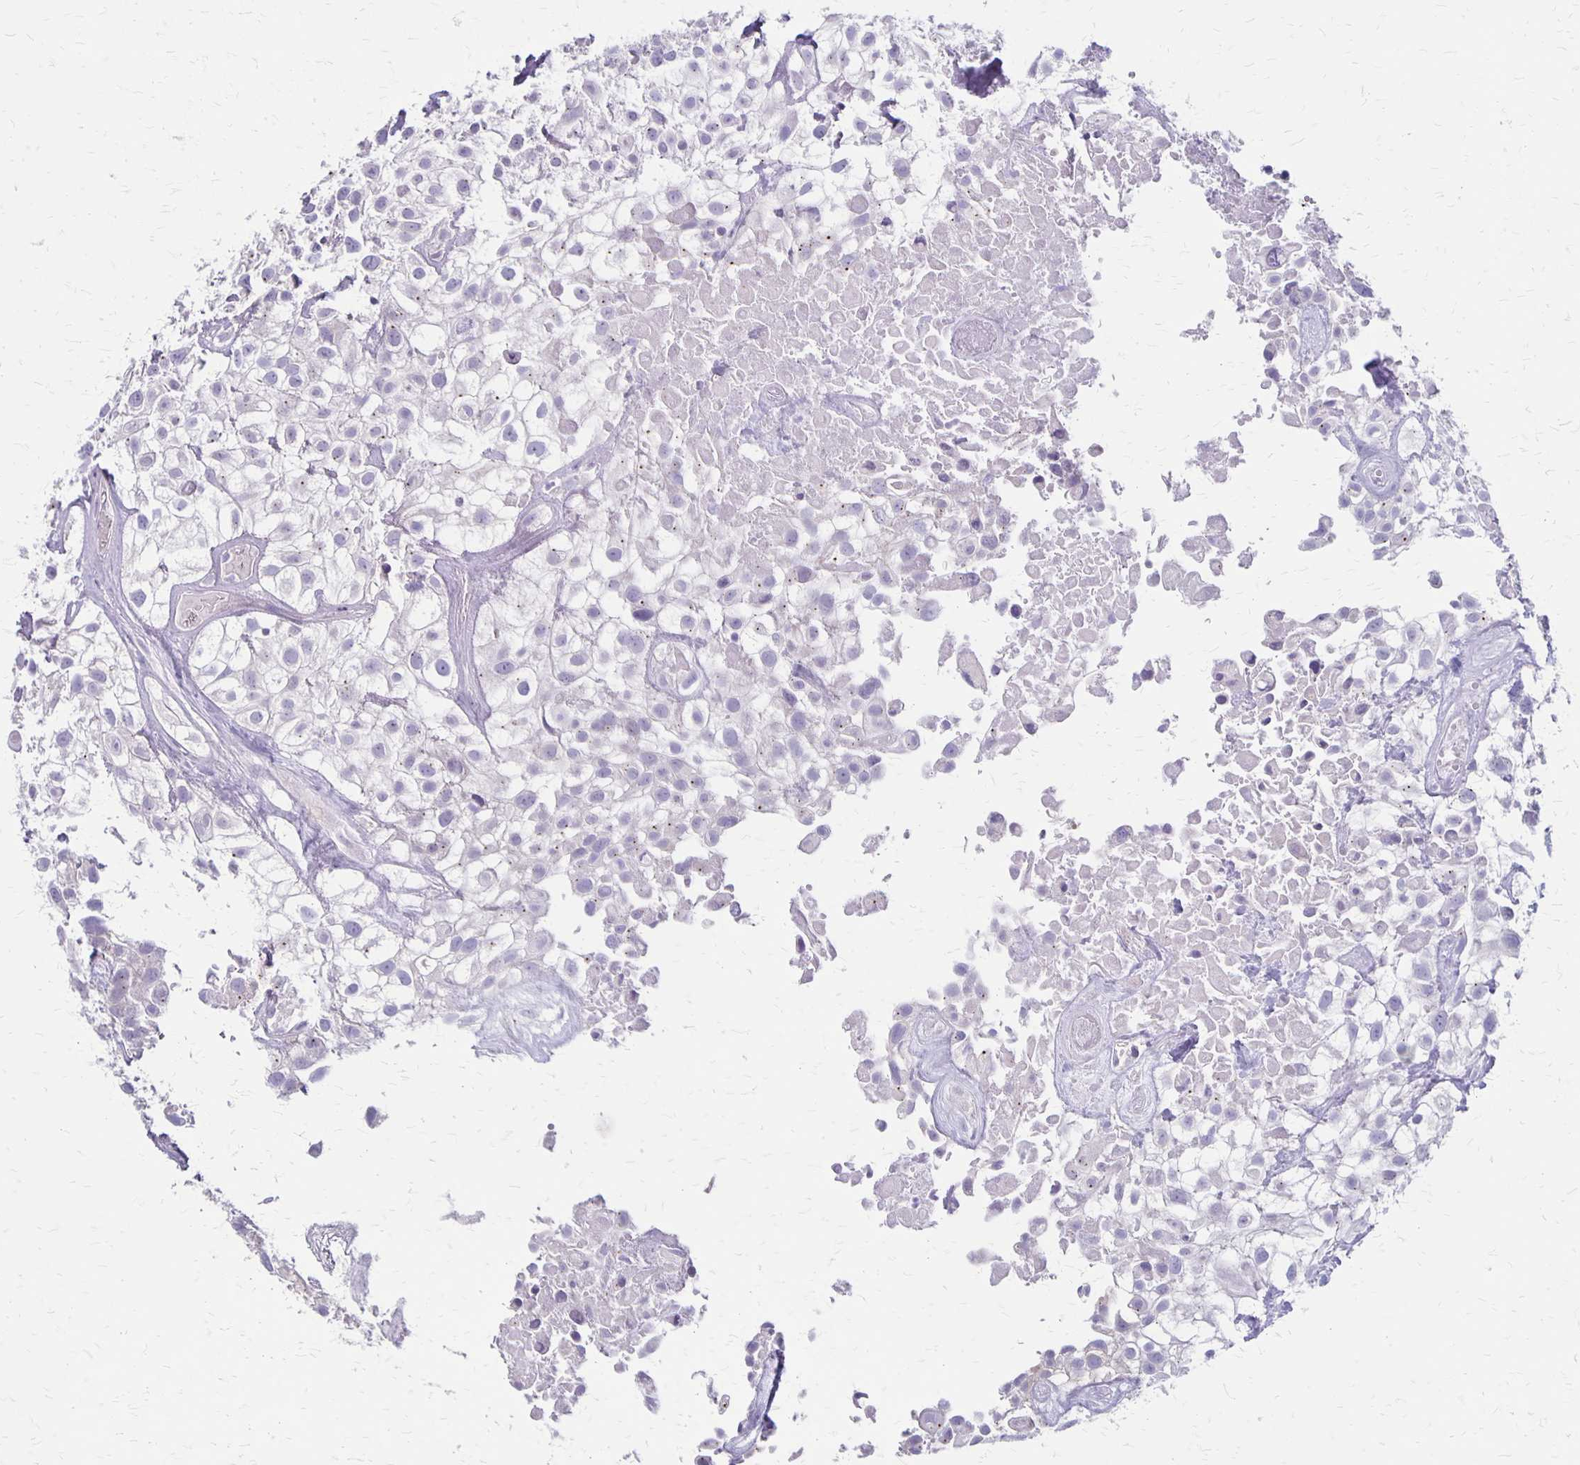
{"staining": {"intensity": "negative", "quantity": "none", "location": "none"}, "tissue": "urothelial cancer", "cell_type": "Tumor cells", "image_type": "cancer", "snomed": [{"axis": "morphology", "description": "Urothelial carcinoma, High grade"}, {"axis": "topography", "description": "Urinary bladder"}], "caption": "Immunohistochemical staining of human urothelial cancer exhibits no significant expression in tumor cells.", "gene": "HOMER1", "patient": {"sex": "male", "age": 56}}